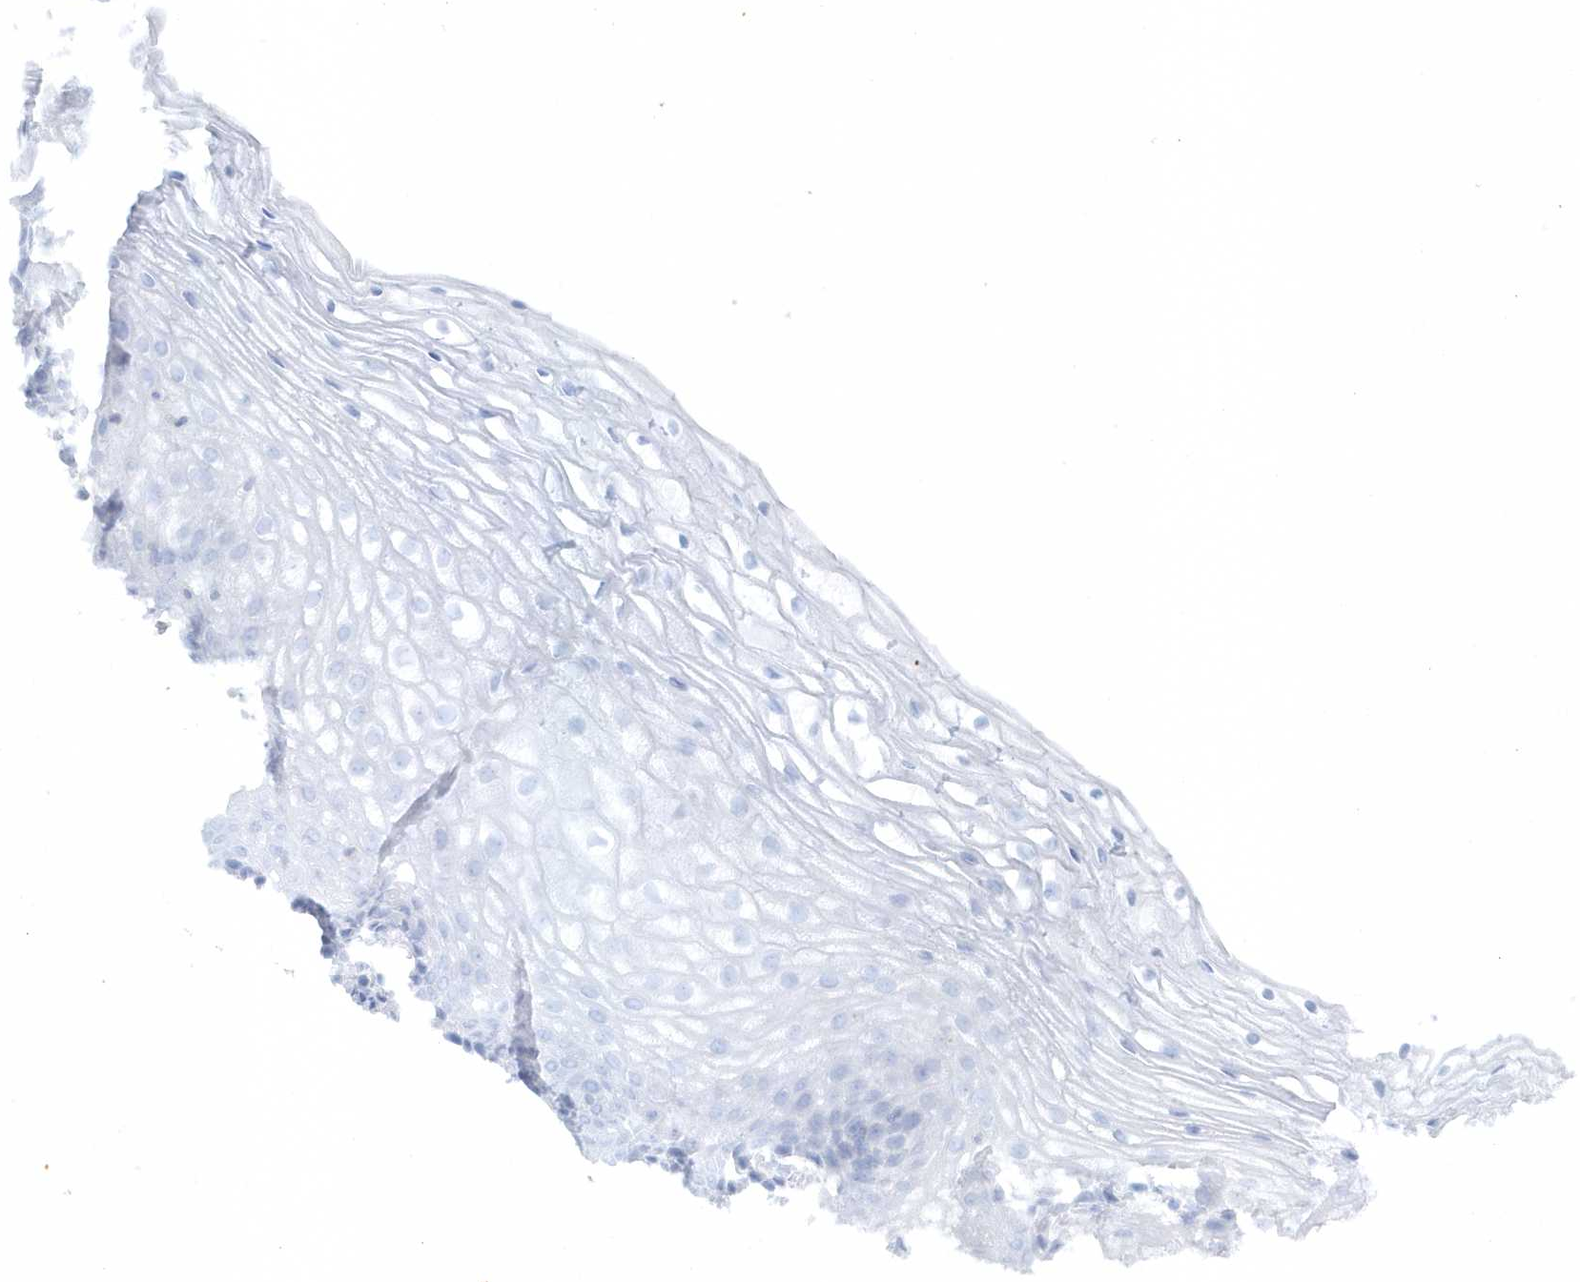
{"staining": {"intensity": "weak", "quantity": "<25%", "location": "nuclear"}, "tissue": "vagina", "cell_type": "Squamous epithelial cells", "image_type": "normal", "snomed": [{"axis": "morphology", "description": "Normal tissue, NOS"}, {"axis": "topography", "description": "Vagina"}], "caption": "An immunohistochemistry (IHC) micrograph of normal vagina is shown. There is no staining in squamous epithelial cells of vagina.", "gene": "CACNB2", "patient": {"sex": "female", "age": 60}}